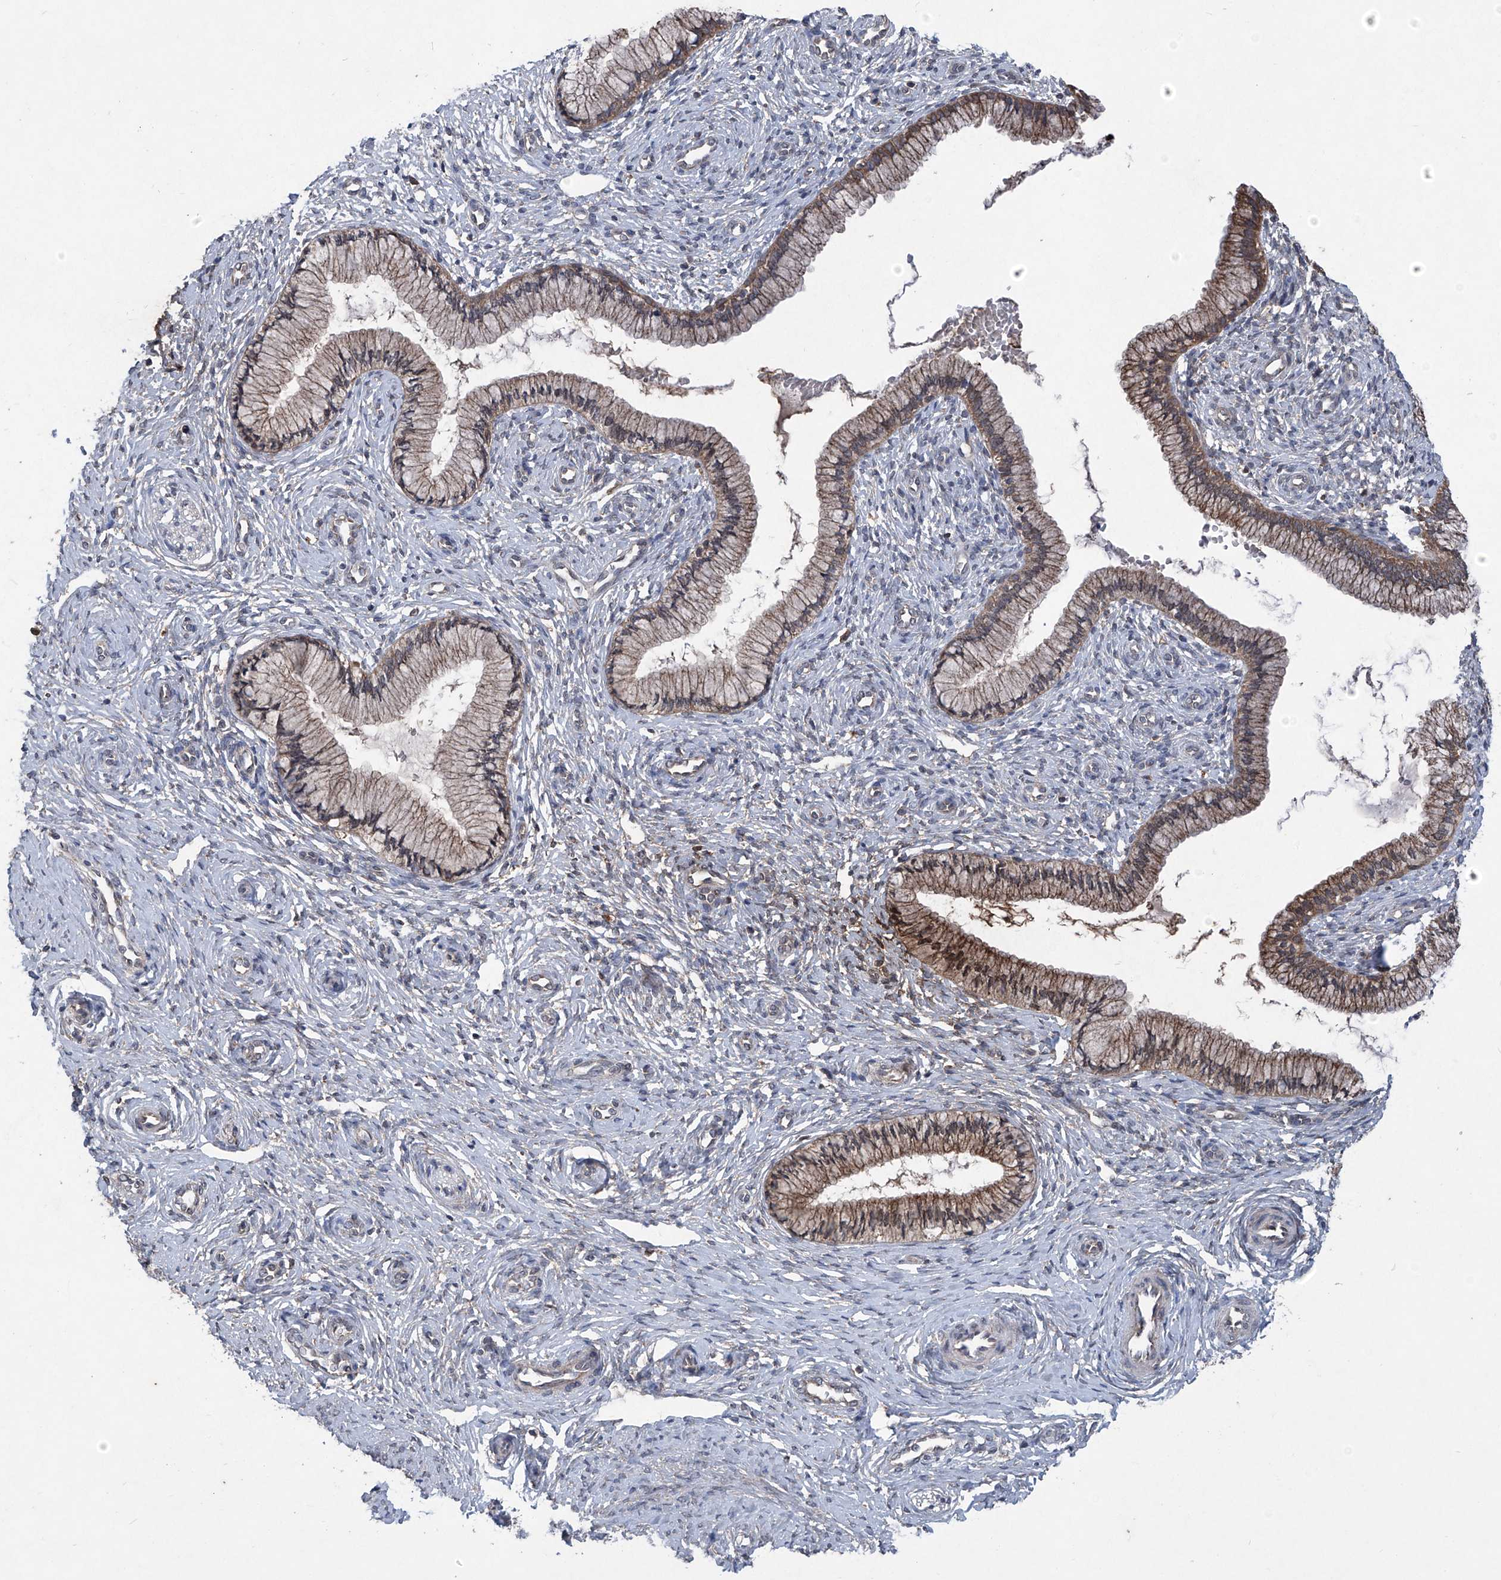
{"staining": {"intensity": "moderate", "quantity": ">75%", "location": "cytoplasmic/membranous"}, "tissue": "cervix", "cell_type": "Glandular cells", "image_type": "normal", "snomed": [{"axis": "morphology", "description": "Normal tissue, NOS"}, {"axis": "topography", "description": "Cervix"}], "caption": "Cervix stained for a protein (brown) reveals moderate cytoplasmic/membranous positive staining in approximately >75% of glandular cells.", "gene": "SUMF2", "patient": {"sex": "female", "age": 27}}